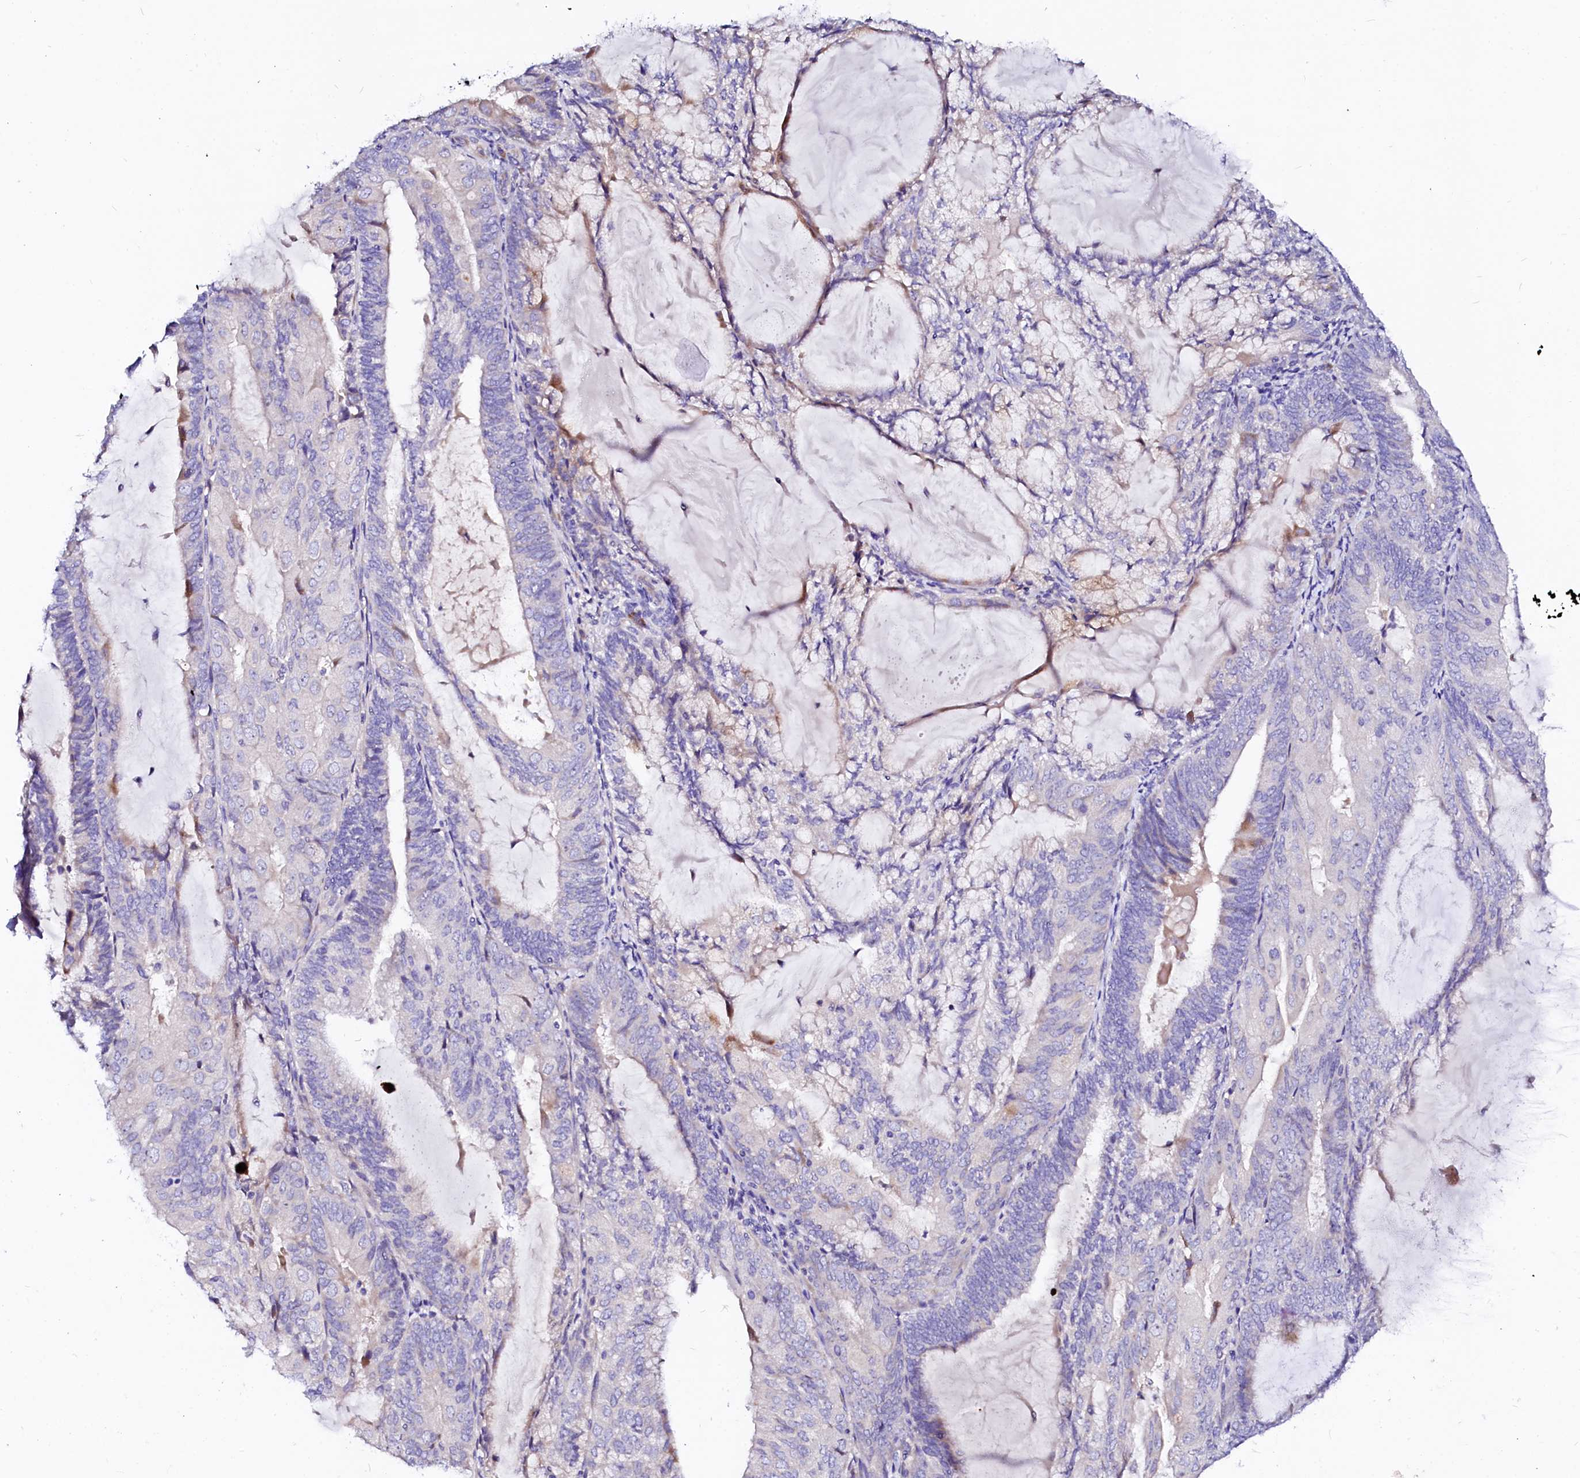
{"staining": {"intensity": "negative", "quantity": "none", "location": "none"}, "tissue": "endometrial cancer", "cell_type": "Tumor cells", "image_type": "cancer", "snomed": [{"axis": "morphology", "description": "Adenocarcinoma, NOS"}, {"axis": "topography", "description": "Endometrium"}], "caption": "The micrograph shows no staining of tumor cells in endometrial cancer.", "gene": "BTBD16", "patient": {"sex": "female", "age": 81}}